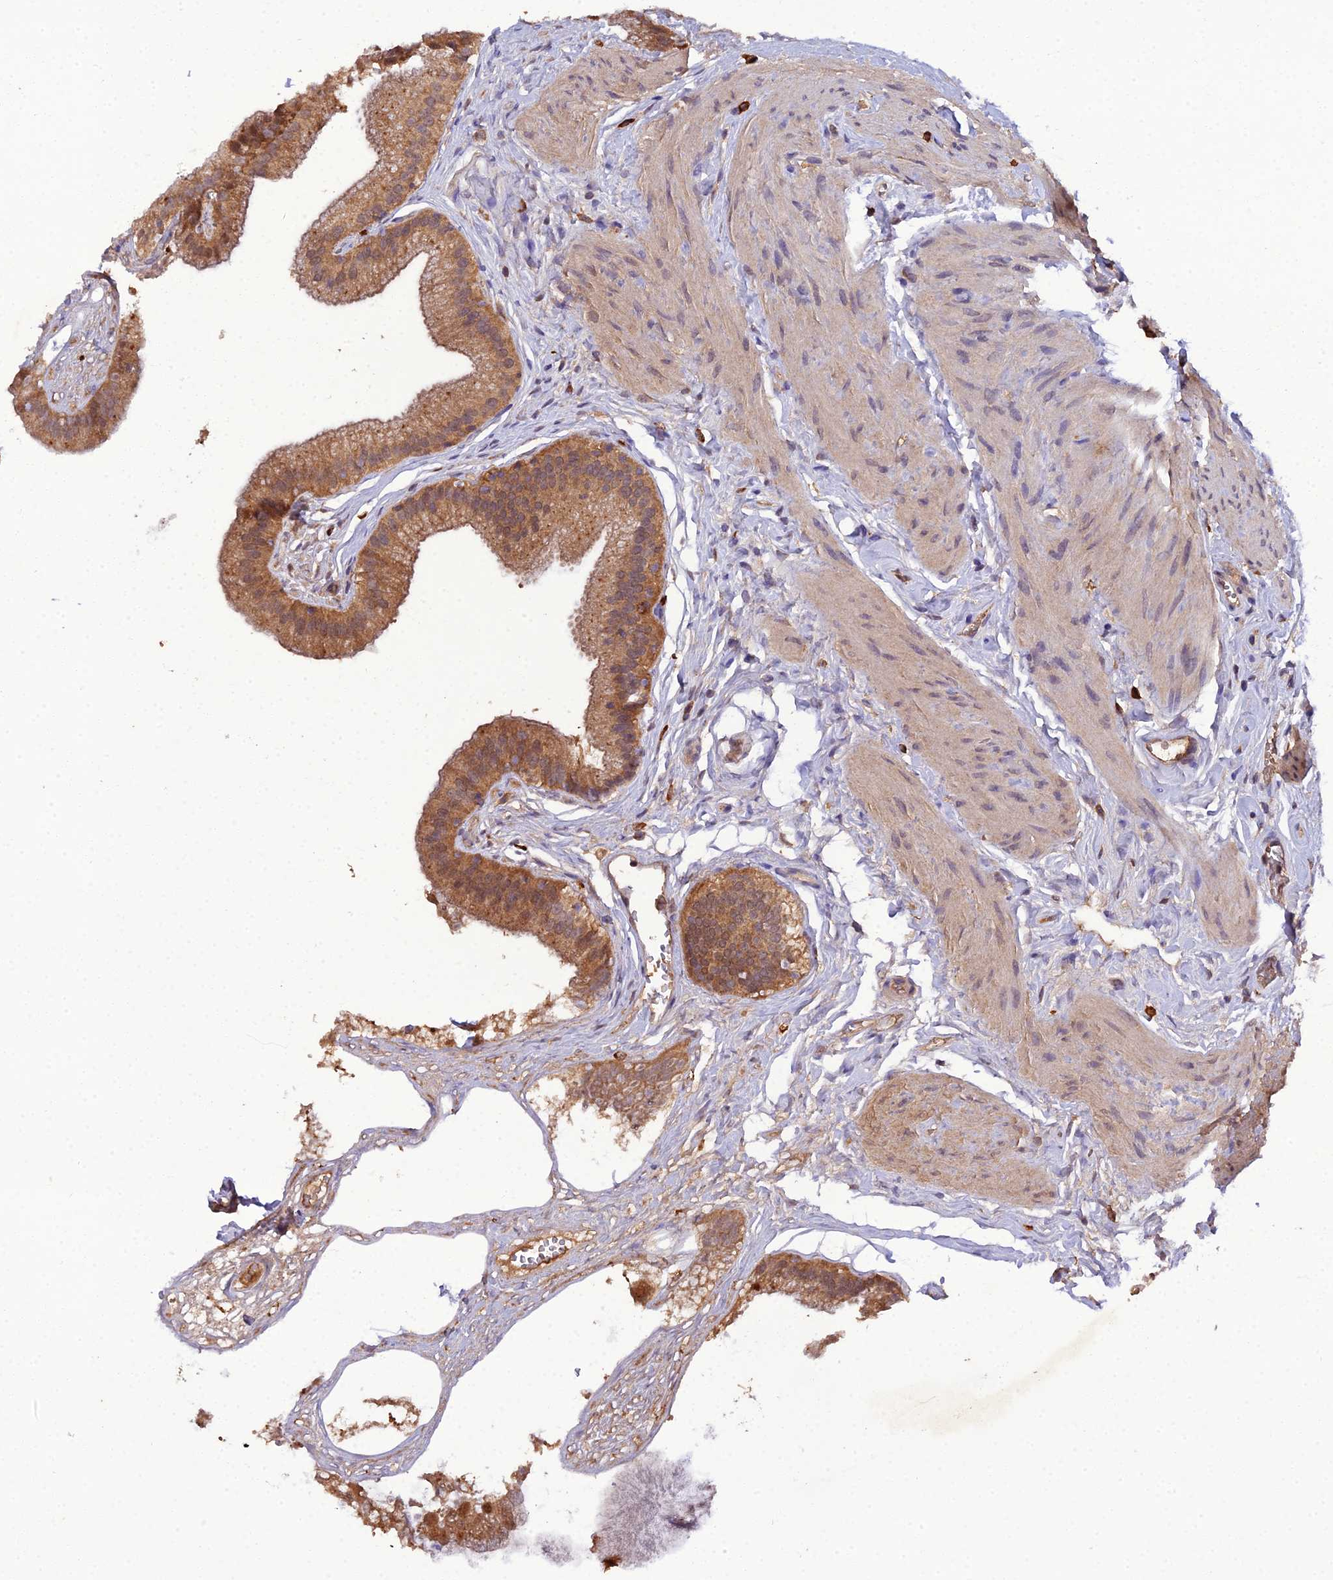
{"staining": {"intensity": "moderate", "quantity": ">75%", "location": "cytoplasmic/membranous"}, "tissue": "gallbladder", "cell_type": "Glandular cells", "image_type": "normal", "snomed": [{"axis": "morphology", "description": "Normal tissue, NOS"}, {"axis": "topography", "description": "Gallbladder"}], "caption": "IHC (DAB (3,3'-diaminobenzidine)) staining of normal human gallbladder displays moderate cytoplasmic/membranous protein staining in approximately >75% of glandular cells. (IHC, brightfield microscopy, high magnification).", "gene": "TMEM258", "patient": {"sex": "female", "age": 54}}